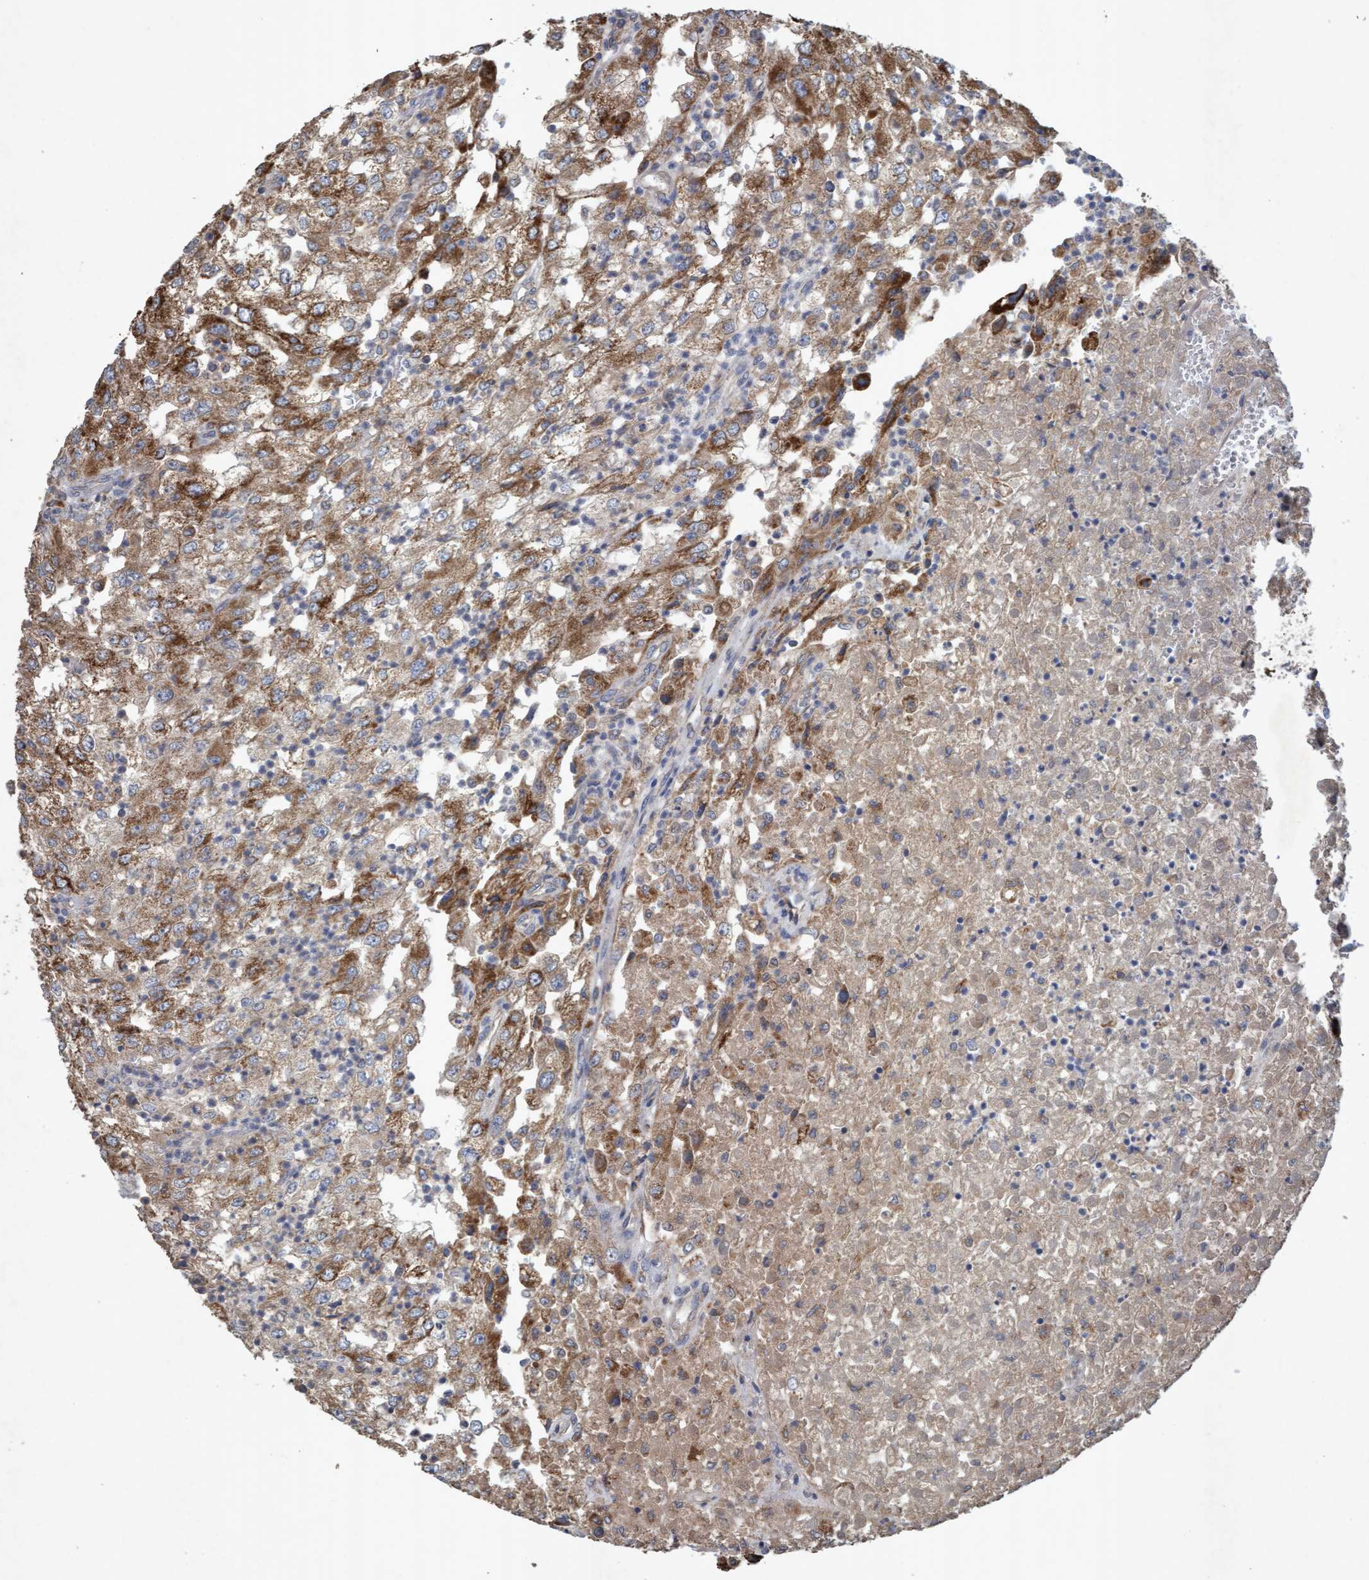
{"staining": {"intensity": "moderate", "quantity": ">75%", "location": "cytoplasmic/membranous"}, "tissue": "renal cancer", "cell_type": "Tumor cells", "image_type": "cancer", "snomed": [{"axis": "morphology", "description": "Adenocarcinoma, NOS"}, {"axis": "topography", "description": "Kidney"}], "caption": "IHC photomicrograph of renal adenocarcinoma stained for a protein (brown), which shows medium levels of moderate cytoplasmic/membranous positivity in about >75% of tumor cells.", "gene": "ATPAF2", "patient": {"sex": "female", "age": 54}}